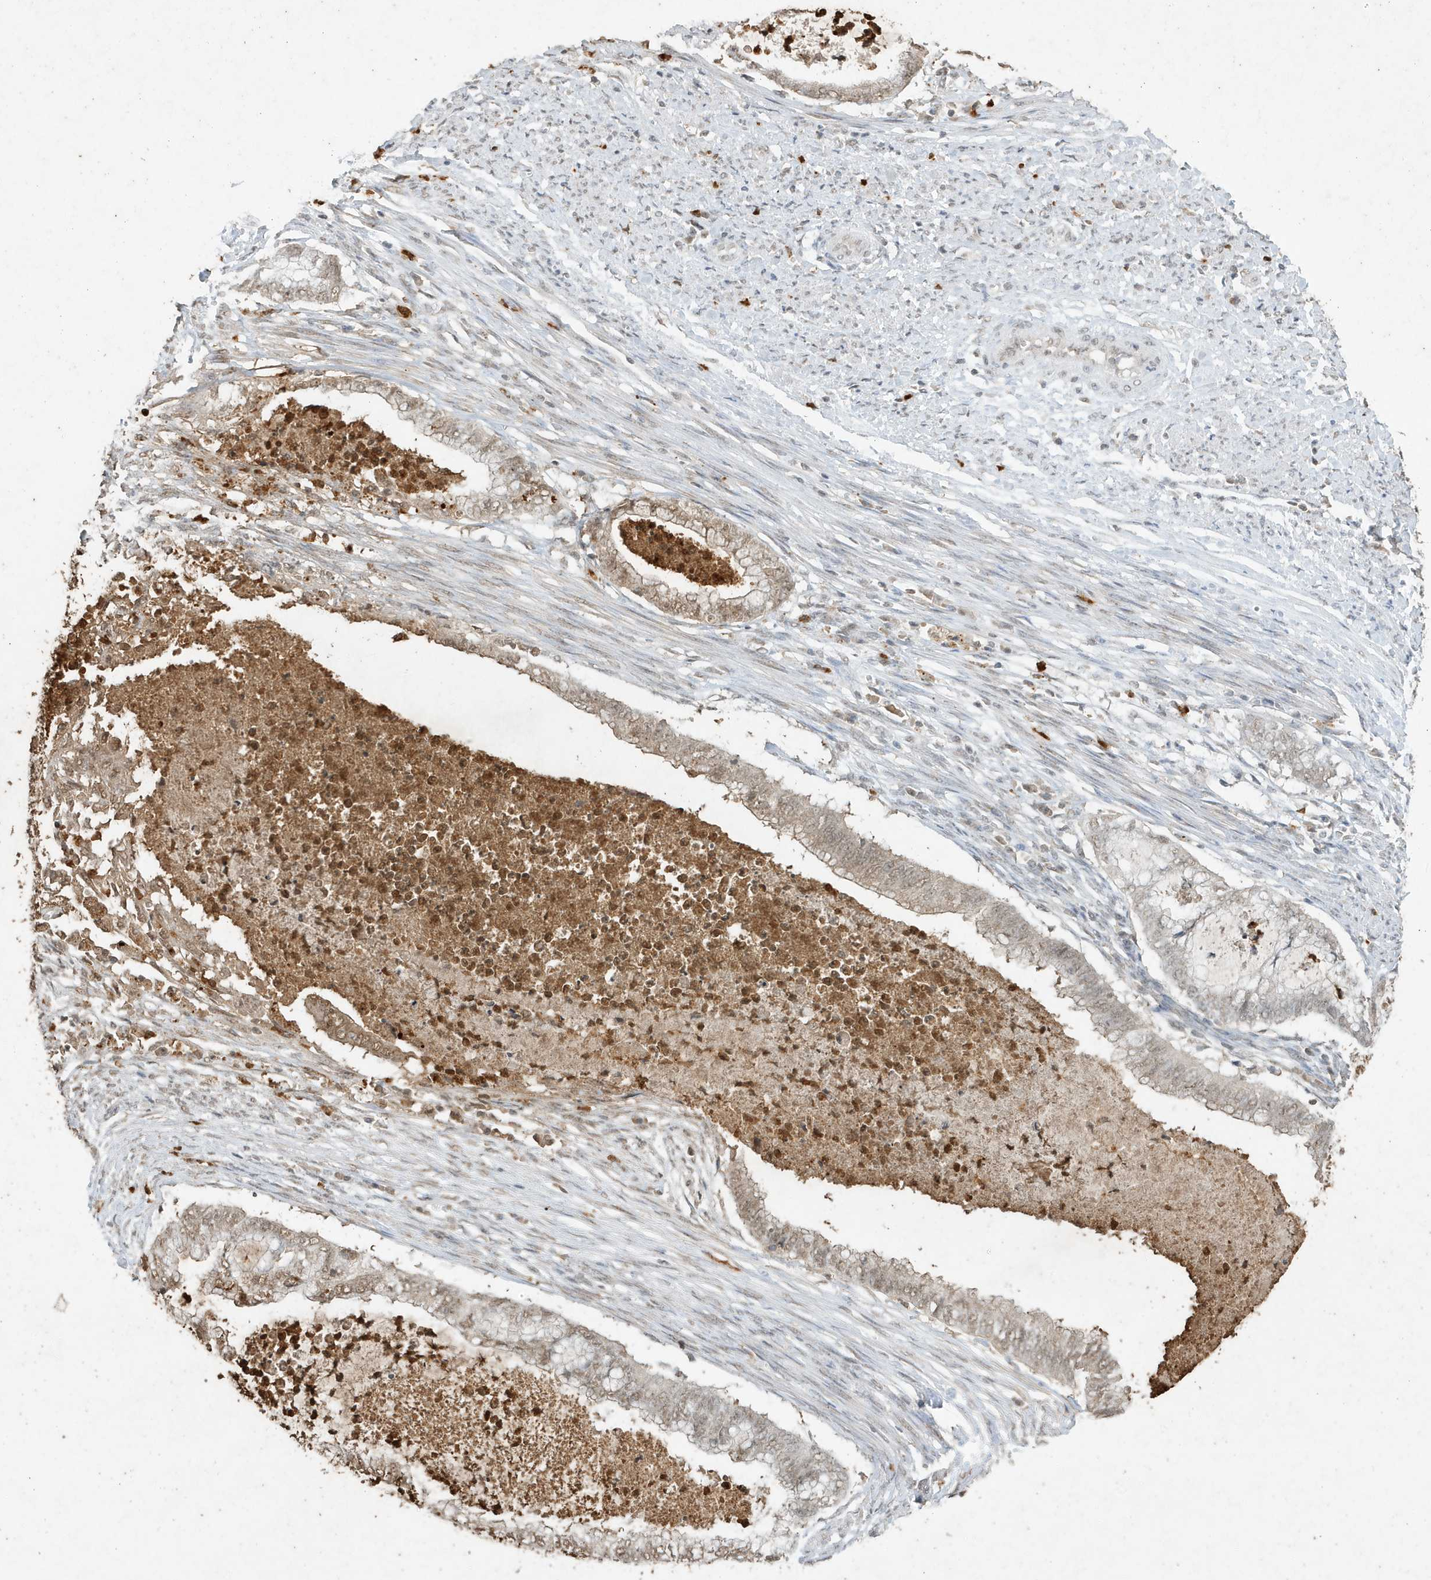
{"staining": {"intensity": "weak", "quantity": "25%-75%", "location": "nuclear"}, "tissue": "endometrial cancer", "cell_type": "Tumor cells", "image_type": "cancer", "snomed": [{"axis": "morphology", "description": "Necrosis, NOS"}, {"axis": "morphology", "description": "Adenocarcinoma, NOS"}, {"axis": "topography", "description": "Endometrium"}], "caption": "IHC of endometrial cancer (adenocarcinoma) demonstrates low levels of weak nuclear positivity in about 25%-75% of tumor cells. (Brightfield microscopy of DAB IHC at high magnification).", "gene": "DEFA1", "patient": {"sex": "female", "age": 79}}